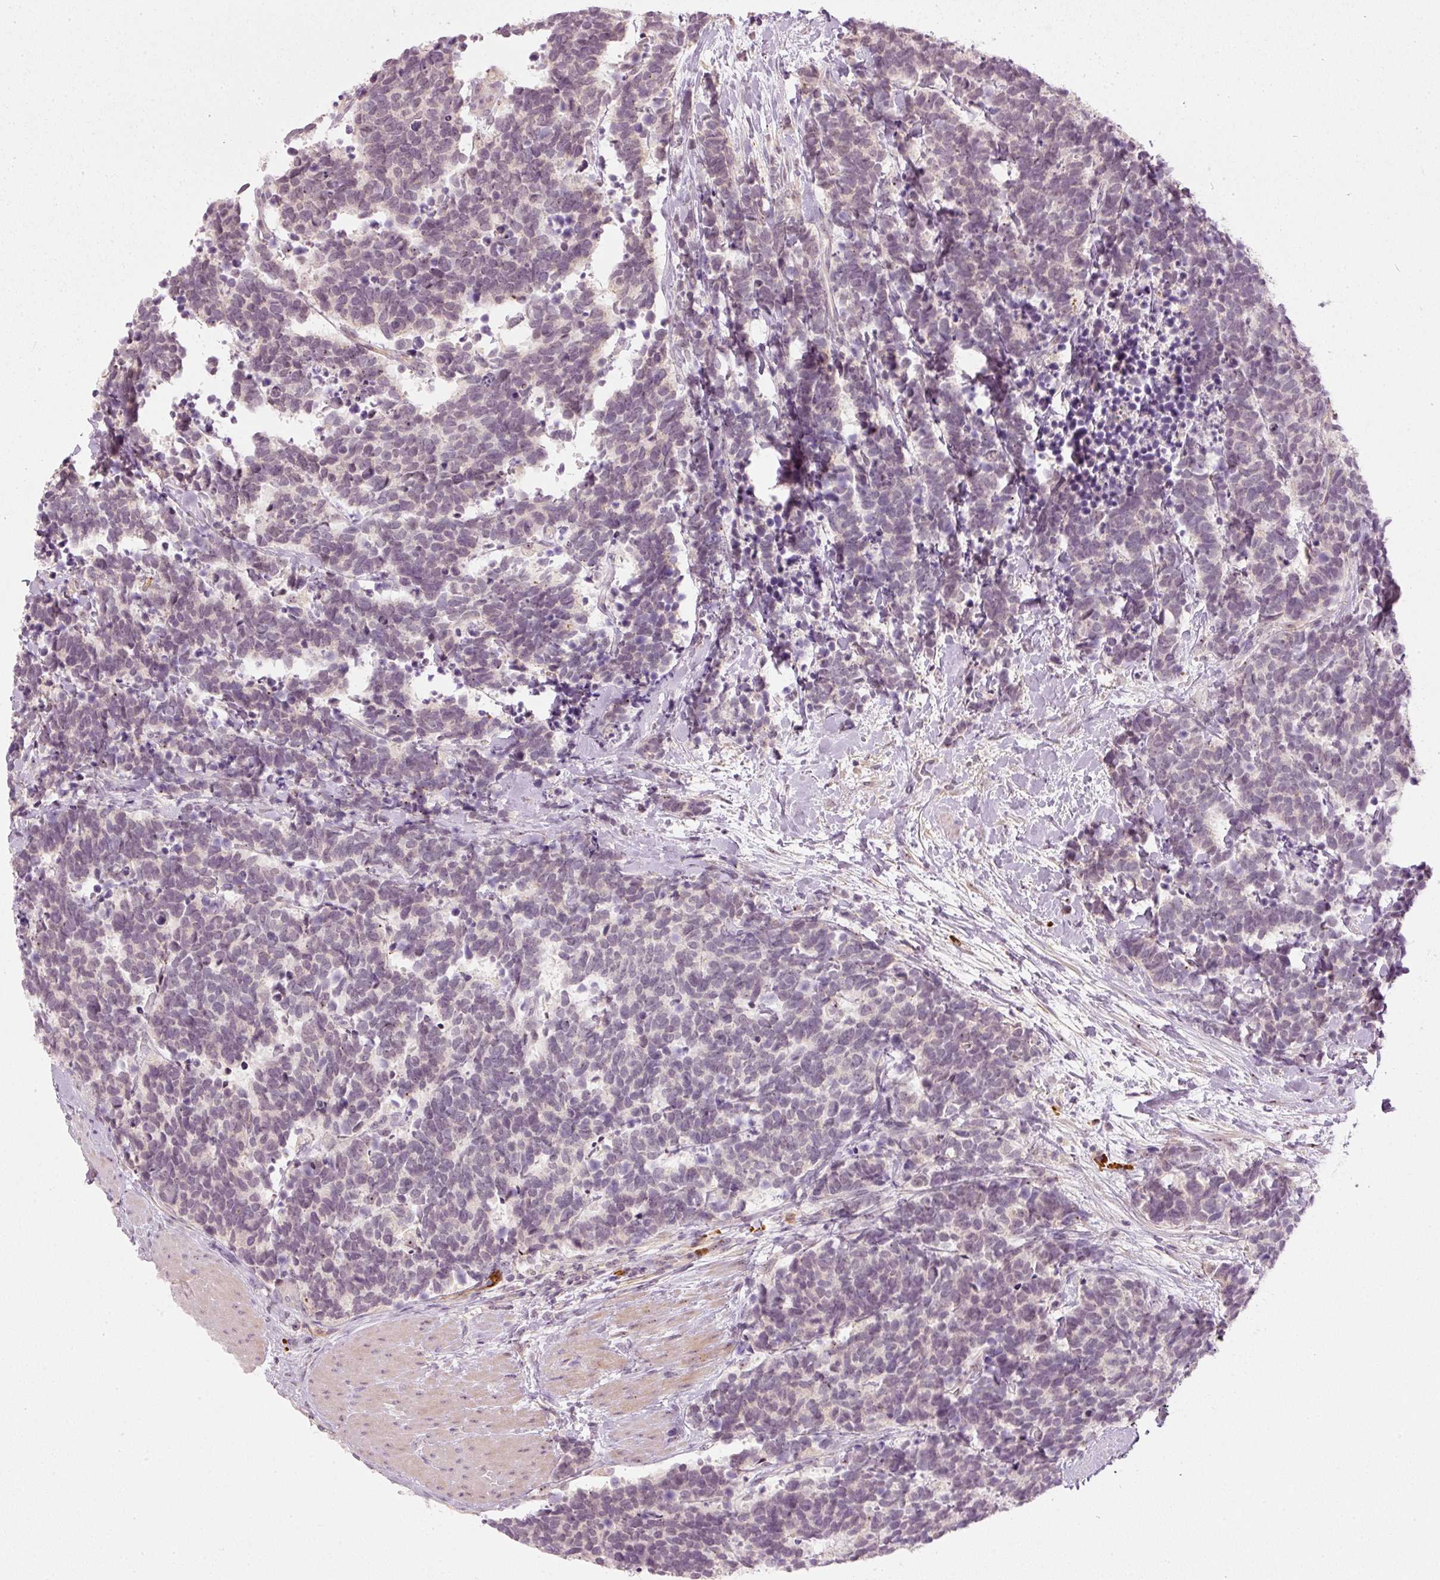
{"staining": {"intensity": "negative", "quantity": "none", "location": "none"}, "tissue": "carcinoid", "cell_type": "Tumor cells", "image_type": "cancer", "snomed": [{"axis": "morphology", "description": "Carcinoma, NOS"}, {"axis": "morphology", "description": "Carcinoid, malignant, NOS"}, {"axis": "topography", "description": "Prostate"}], "caption": "The image demonstrates no staining of tumor cells in carcinoma. (Immunohistochemistry, brightfield microscopy, high magnification).", "gene": "VCAM1", "patient": {"sex": "male", "age": 57}}